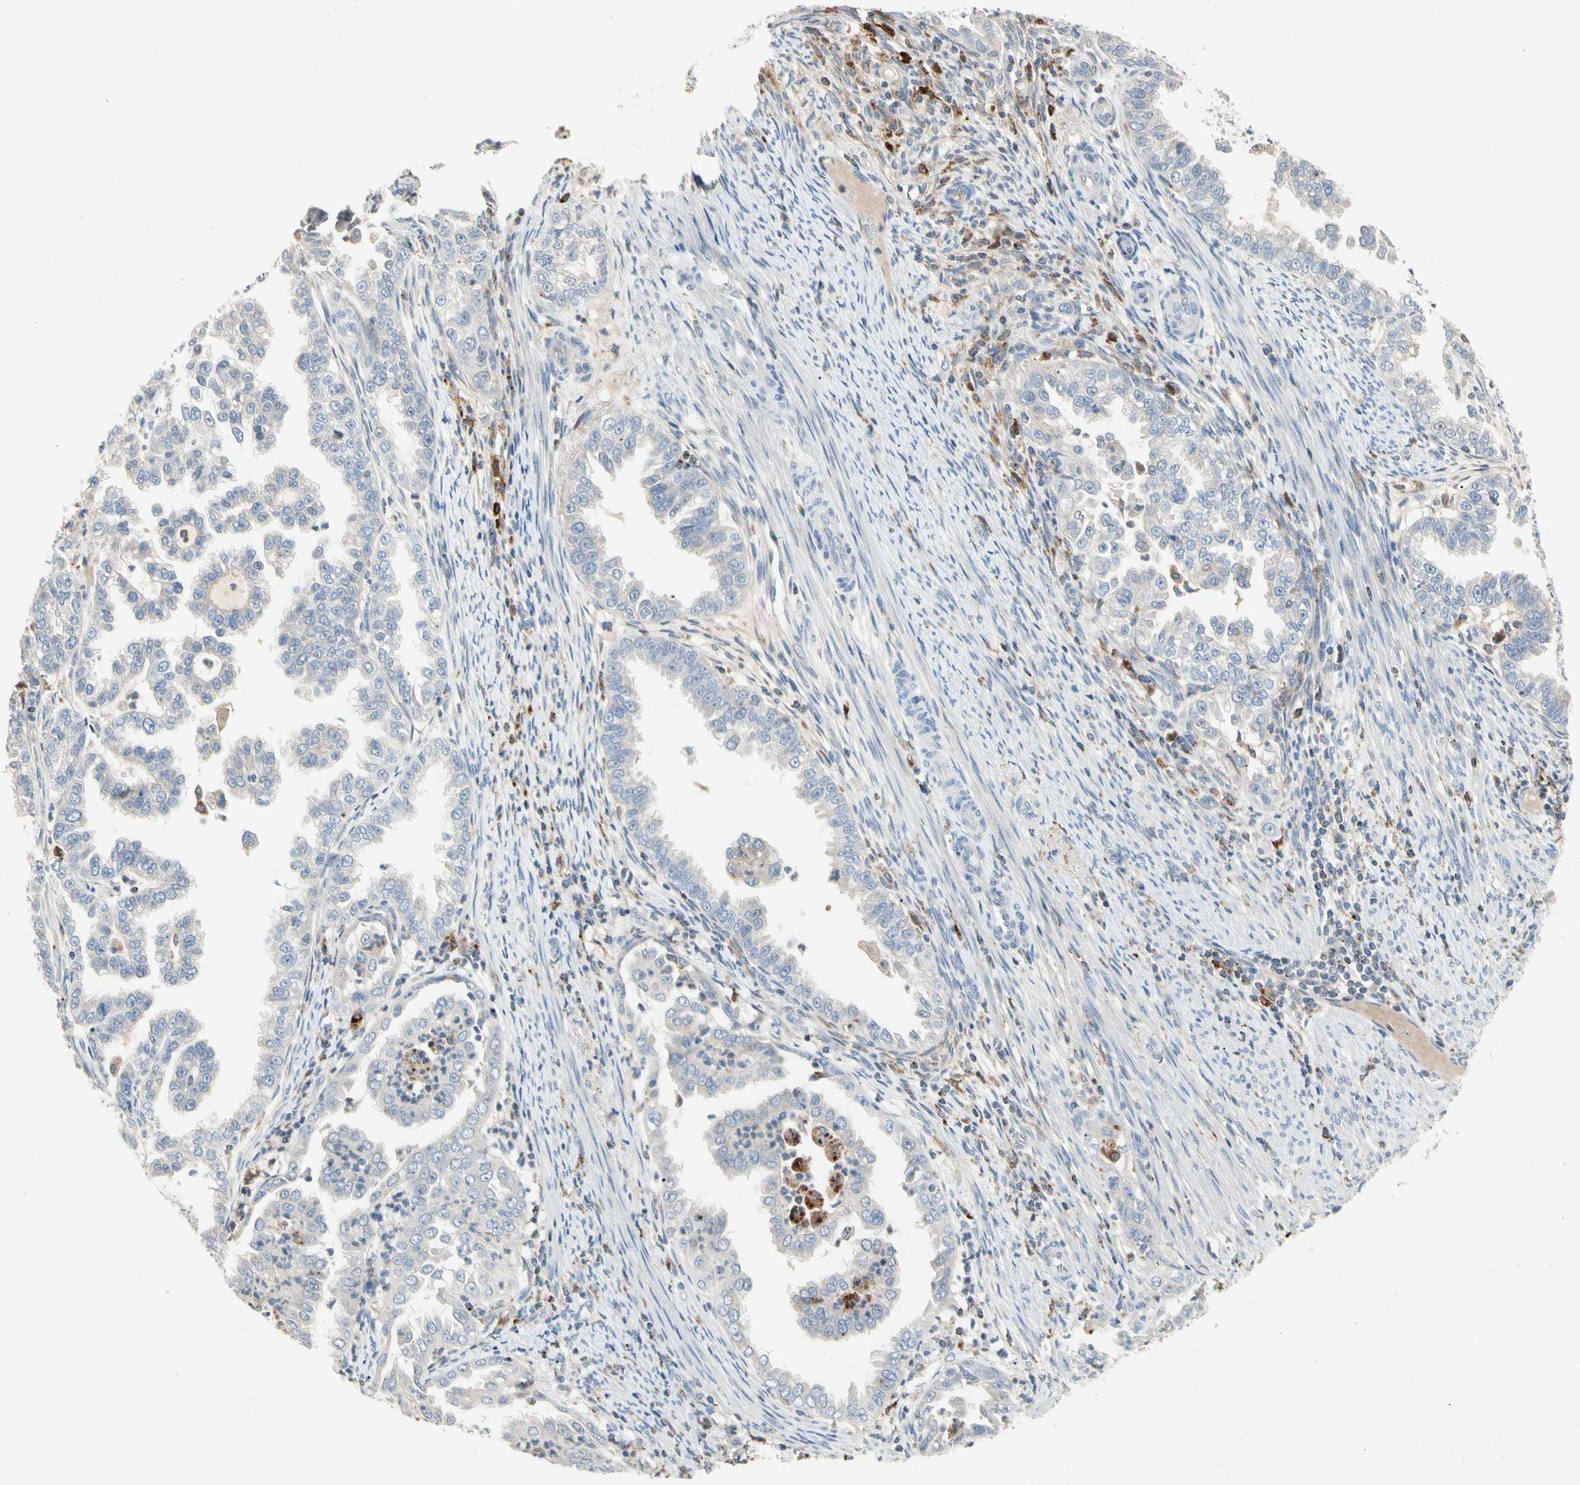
{"staining": {"intensity": "negative", "quantity": "none", "location": "none"}, "tissue": "endometrial cancer", "cell_type": "Tumor cells", "image_type": "cancer", "snomed": [{"axis": "morphology", "description": "Adenocarcinoma, NOS"}, {"axis": "topography", "description": "Endometrium"}], "caption": "IHC photomicrograph of neoplastic tissue: human adenocarcinoma (endometrial) stained with DAB displays no significant protein positivity in tumor cells.", "gene": "ADA2", "patient": {"sex": "female", "age": 85}}